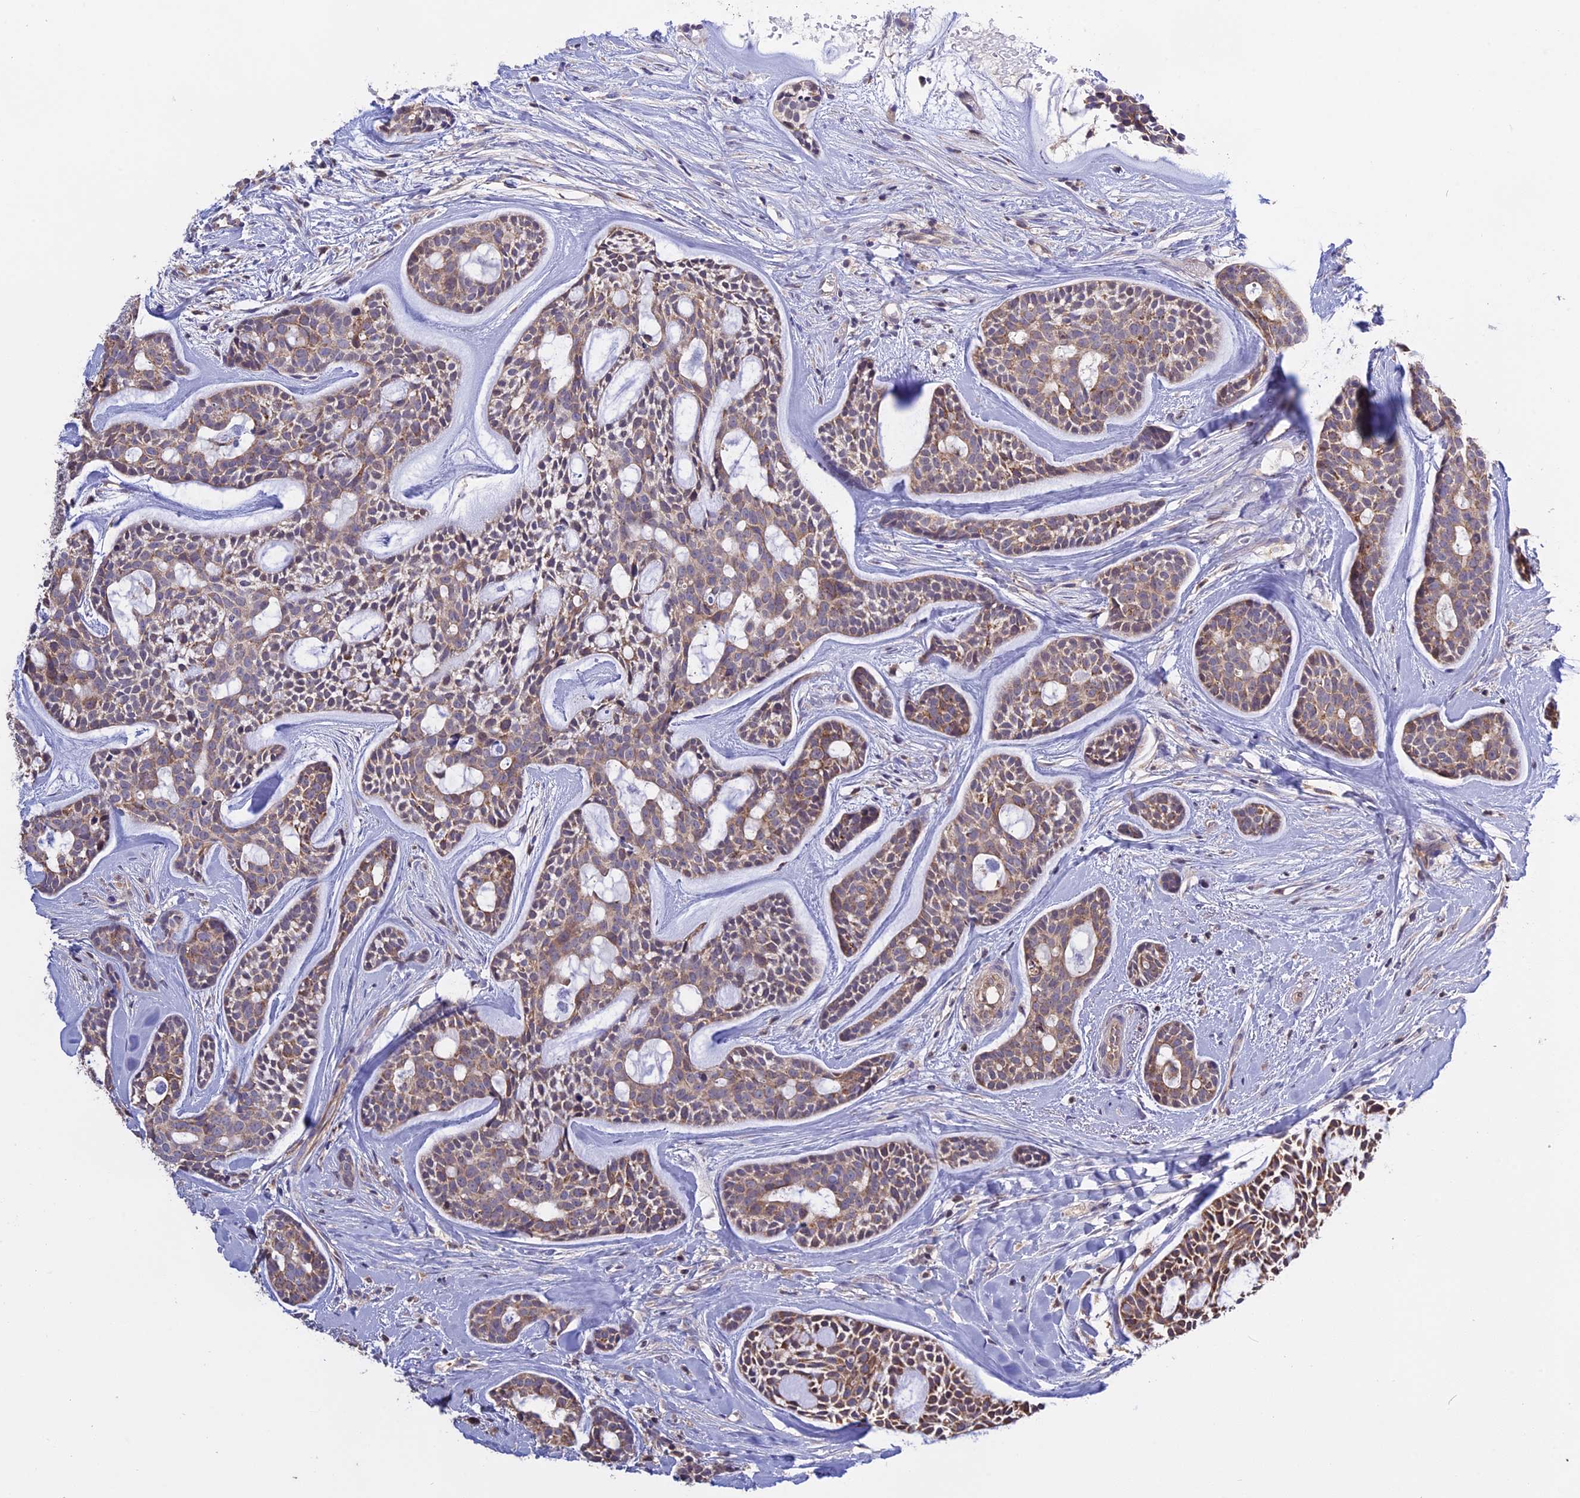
{"staining": {"intensity": "moderate", "quantity": ">75%", "location": "cytoplasmic/membranous"}, "tissue": "head and neck cancer", "cell_type": "Tumor cells", "image_type": "cancer", "snomed": [{"axis": "morphology", "description": "Normal tissue, NOS"}, {"axis": "morphology", "description": "Adenocarcinoma, NOS"}, {"axis": "topography", "description": "Subcutis"}, {"axis": "topography", "description": "Nasopharynx"}, {"axis": "topography", "description": "Head-Neck"}], "caption": "Protein staining exhibits moderate cytoplasmic/membranous positivity in about >75% of tumor cells in head and neck cancer. (DAB IHC with brightfield microscopy, high magnification).", "gene": "NUDT8", "patient": {"sex": "female", "age": 73}}